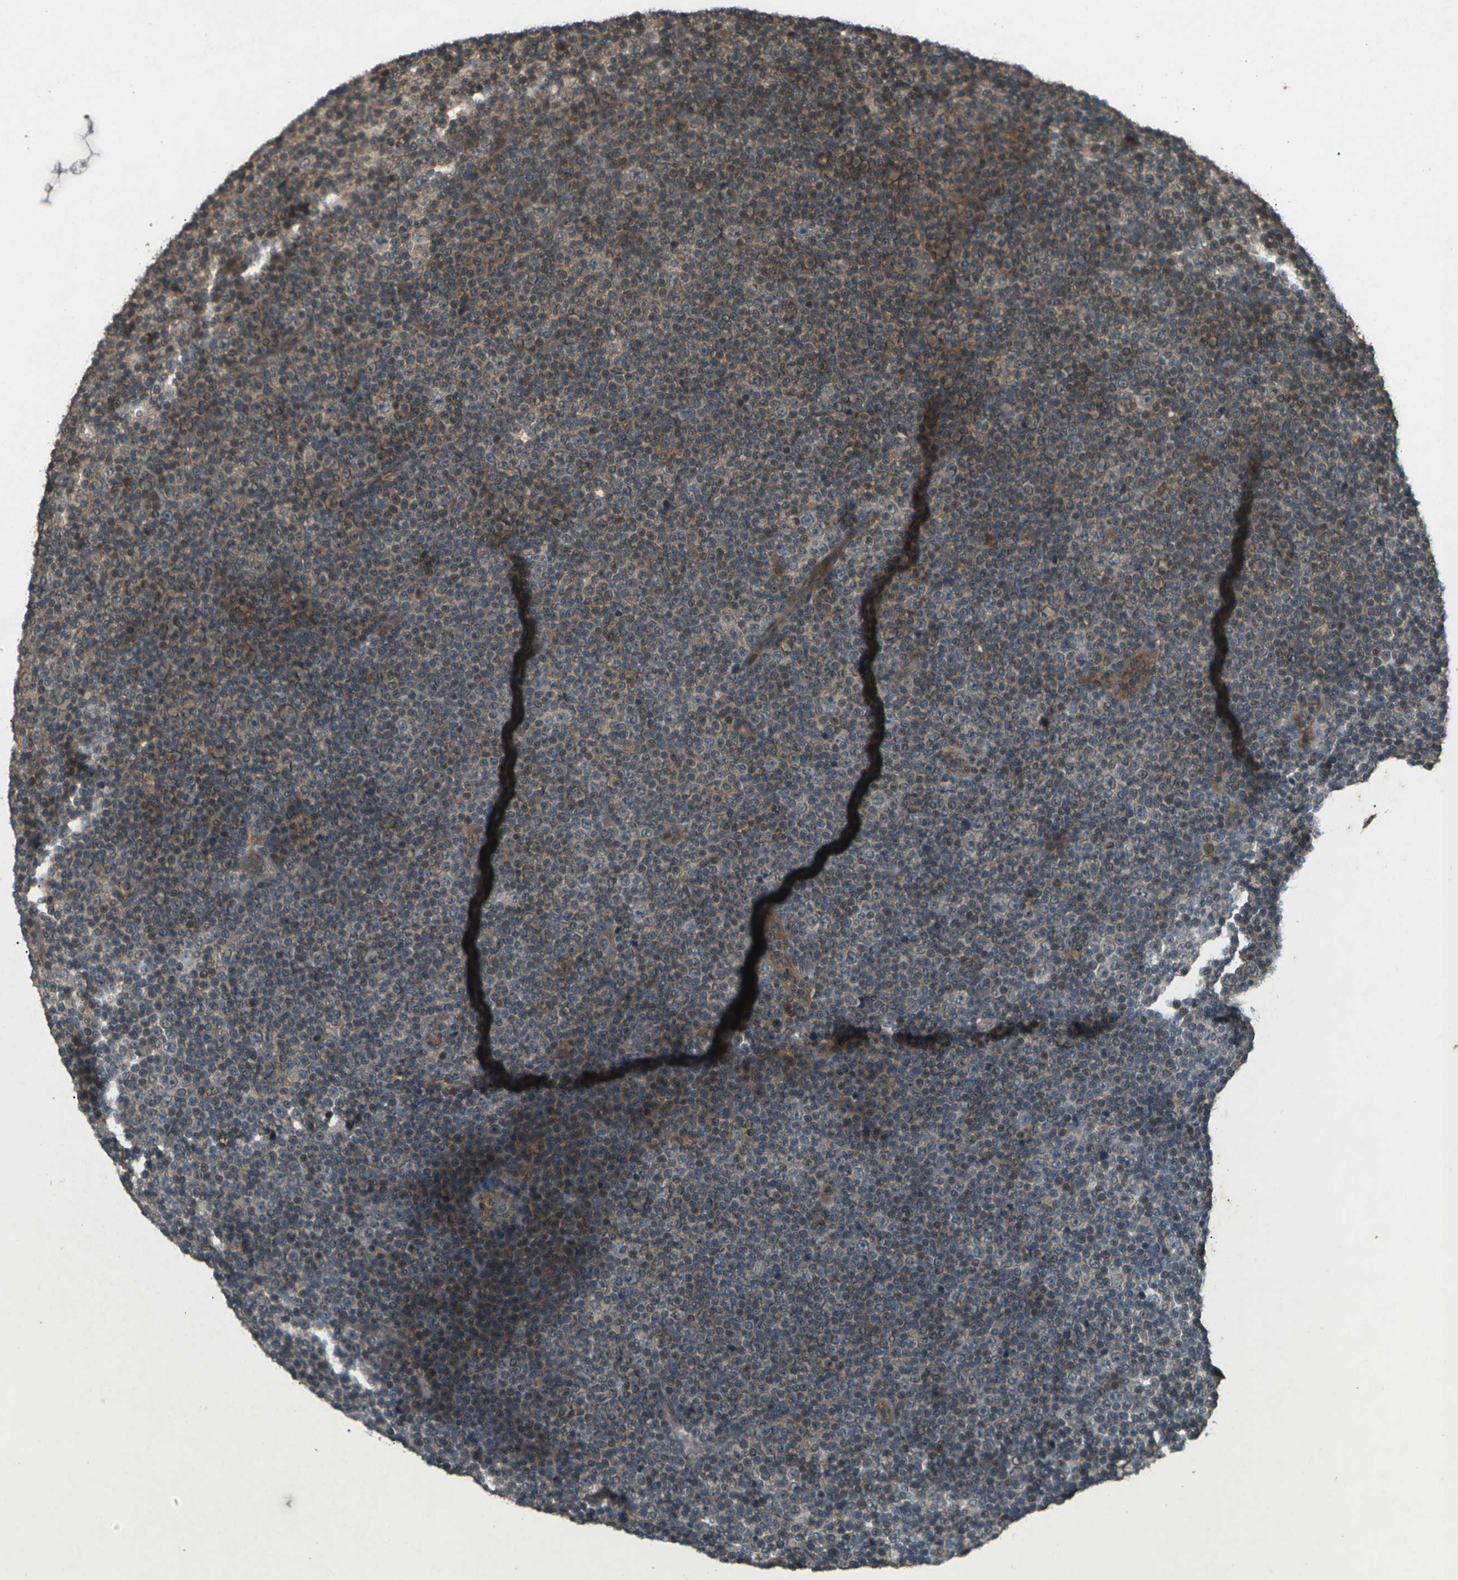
{"staining": {"intensity": "moderate", "quantity": ">75%", "location": "cytoplasmic/membranous"}, "tissue": "lymphoma", "cell_type": "Tumor cells", "image_type": "cancer", "snomed": [{"axis": "morphology", "description": "Malignant lymphoma, non-Hodgkin's type, Low grade"}, {"axis": "topography", "description": "Lymph node"}], "caption": "Protein staining of lymphoma tissue exhibits moderate cytoplasmic/membranous staining in about >75% of tumor cells. (IHC, brightfield microscopy, high magnification).", "gene": "TAP1", "patient": {"sex": "female", "age": 67}}